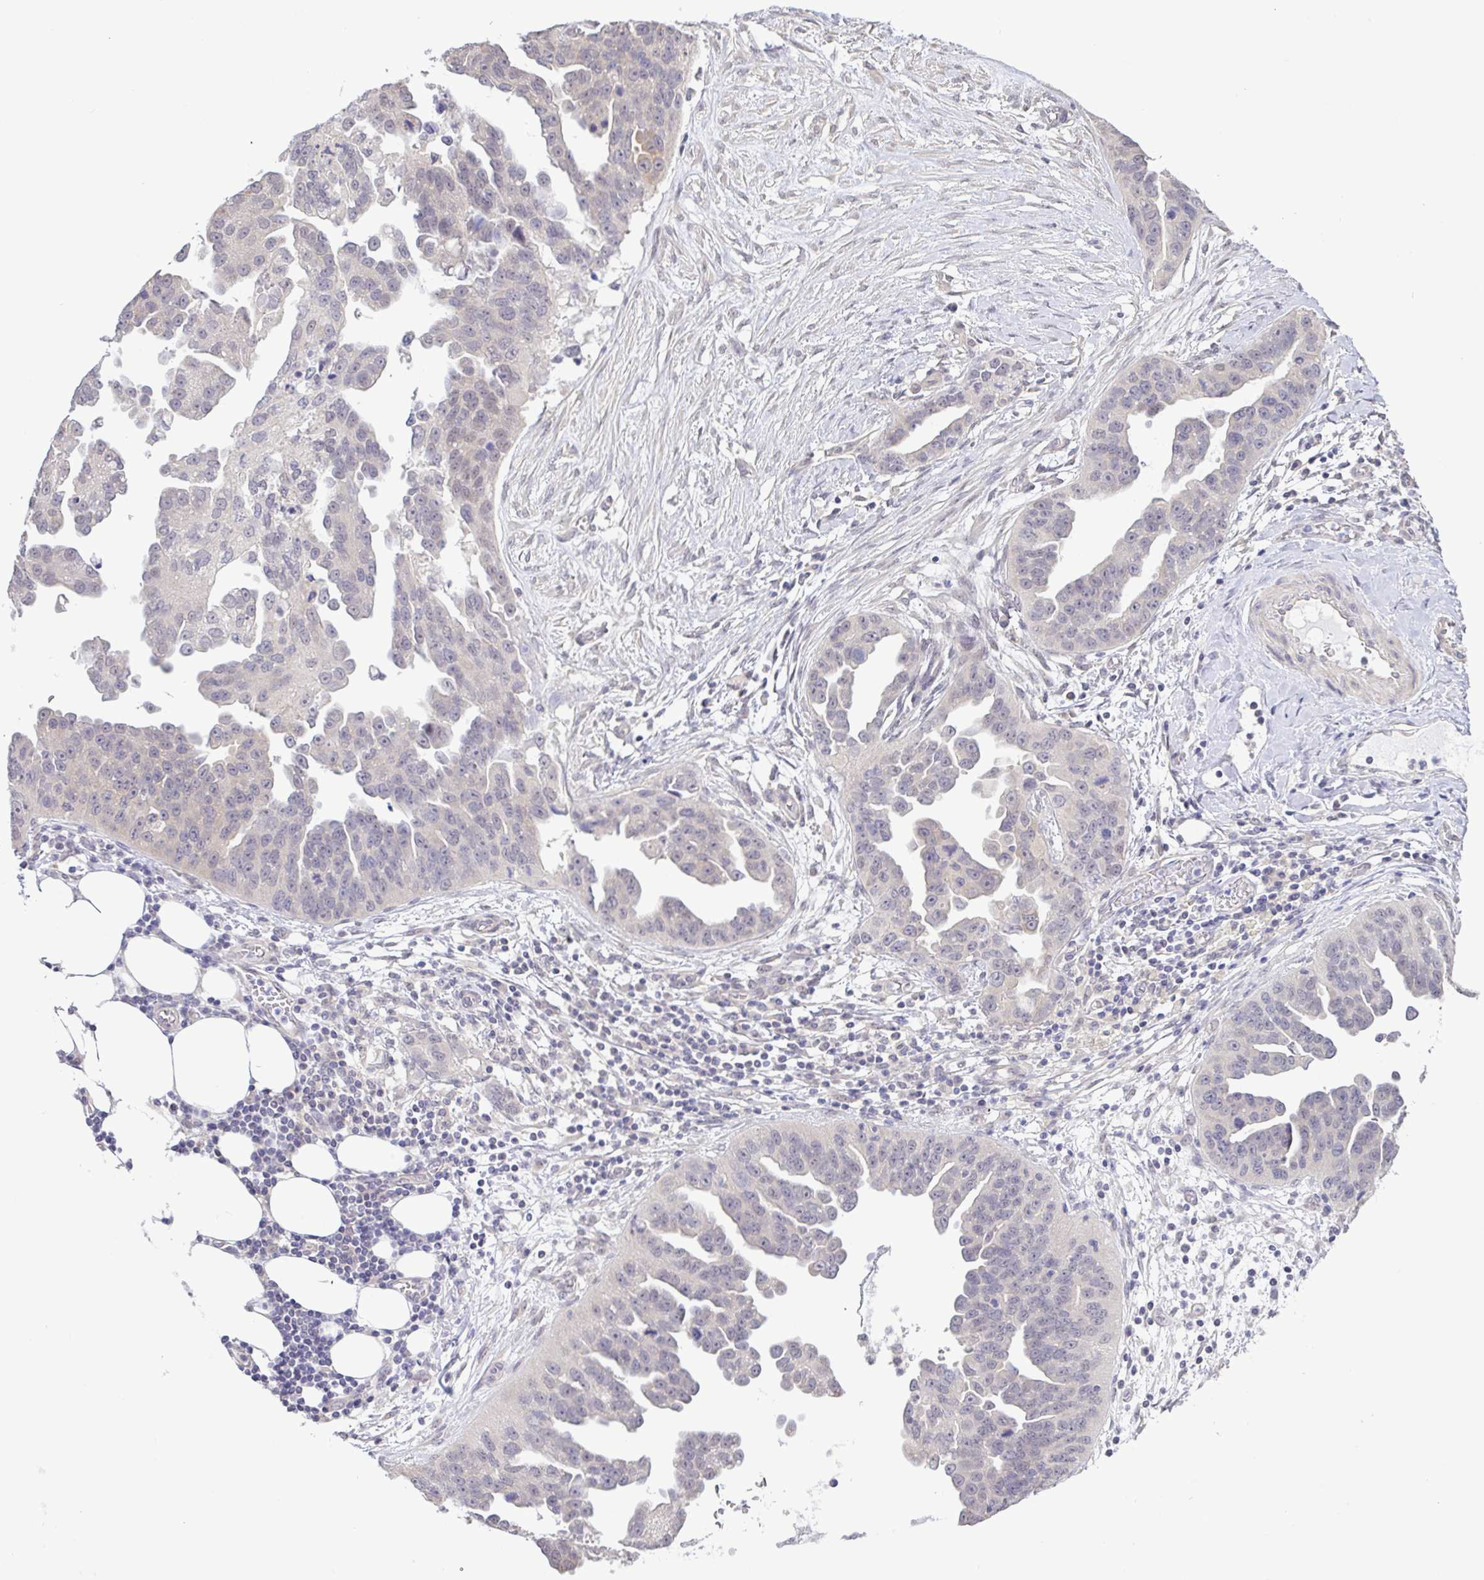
{"staining": {"intensity": "negative", "quantity": "none", "location": "none"}, "tissue": "ovarian cancer", "cell_type": "Tumor cells", "image_type": "cancer", "snomed": [{"axis": "morphology", "description": "Cystadenocarcinoma, serous, NOS"}, {"axis": "topography", "description": "Ovary"}], "caption": "Human serous cystadenocarcinoma (ovarian) stained for a protein using IHC reveals no staining in tumor cells.", "gene": "HYPK", "patient": {"sex": "female", "age": 75}}